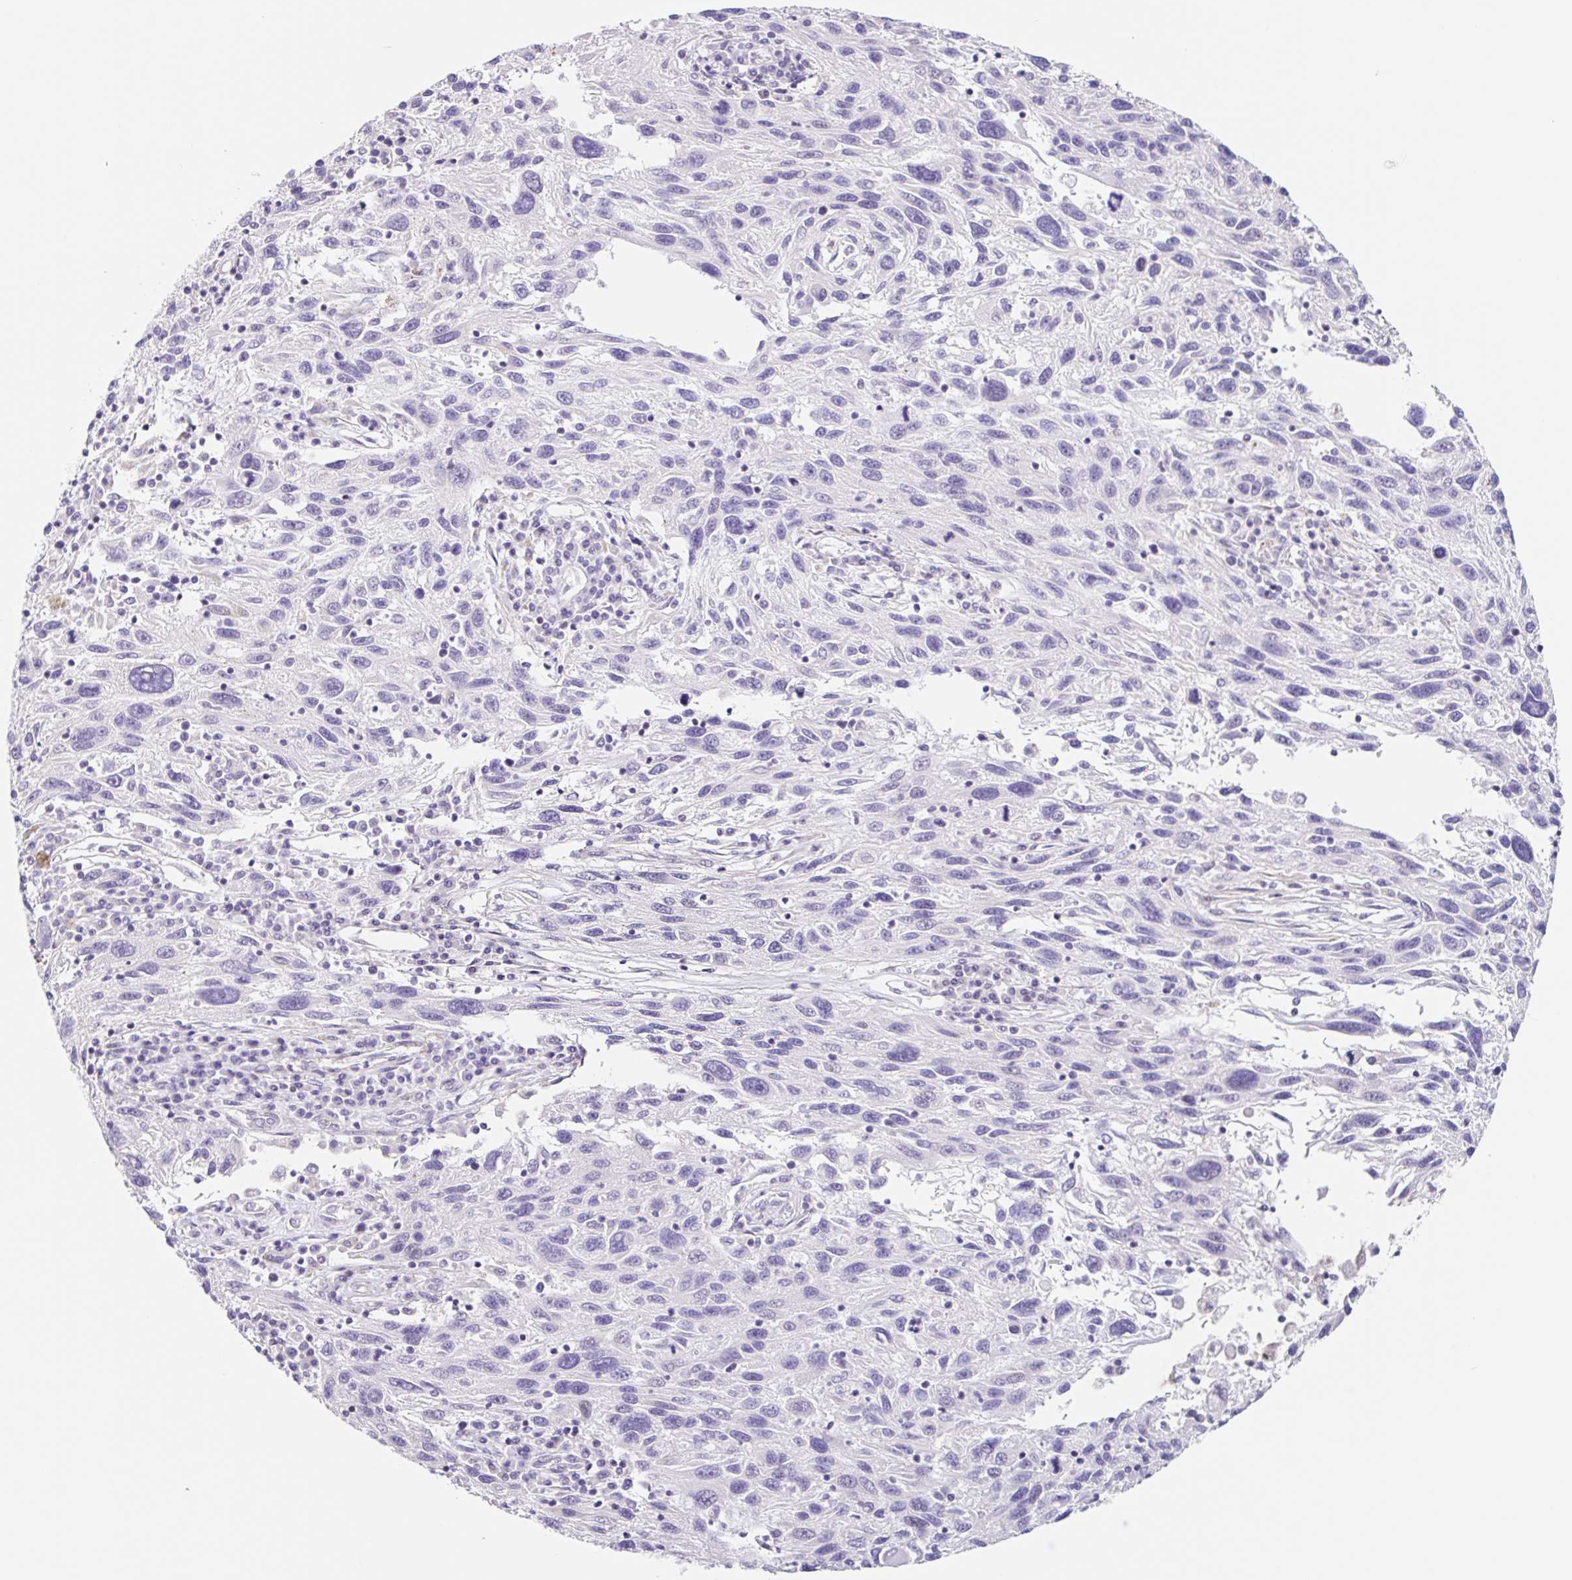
{"staining": {"intensity": "negative", "quantity": "none", "location": "none"}, "tissue": "melanoma", "cell_type": "Tumor cells", "image_type": "cancer", "snomed": [{"axis": "morphology", "description": "Malignant melanoma, NOS"}, {"axis": "topography", "description": "Skin"}], "caption": "Human malignant melanoma stained for a protein using immunohistochemistry shows no staining in tumor cells.", "gene": "DCAF17", "patient": {"sex": "male", "age": 53}}